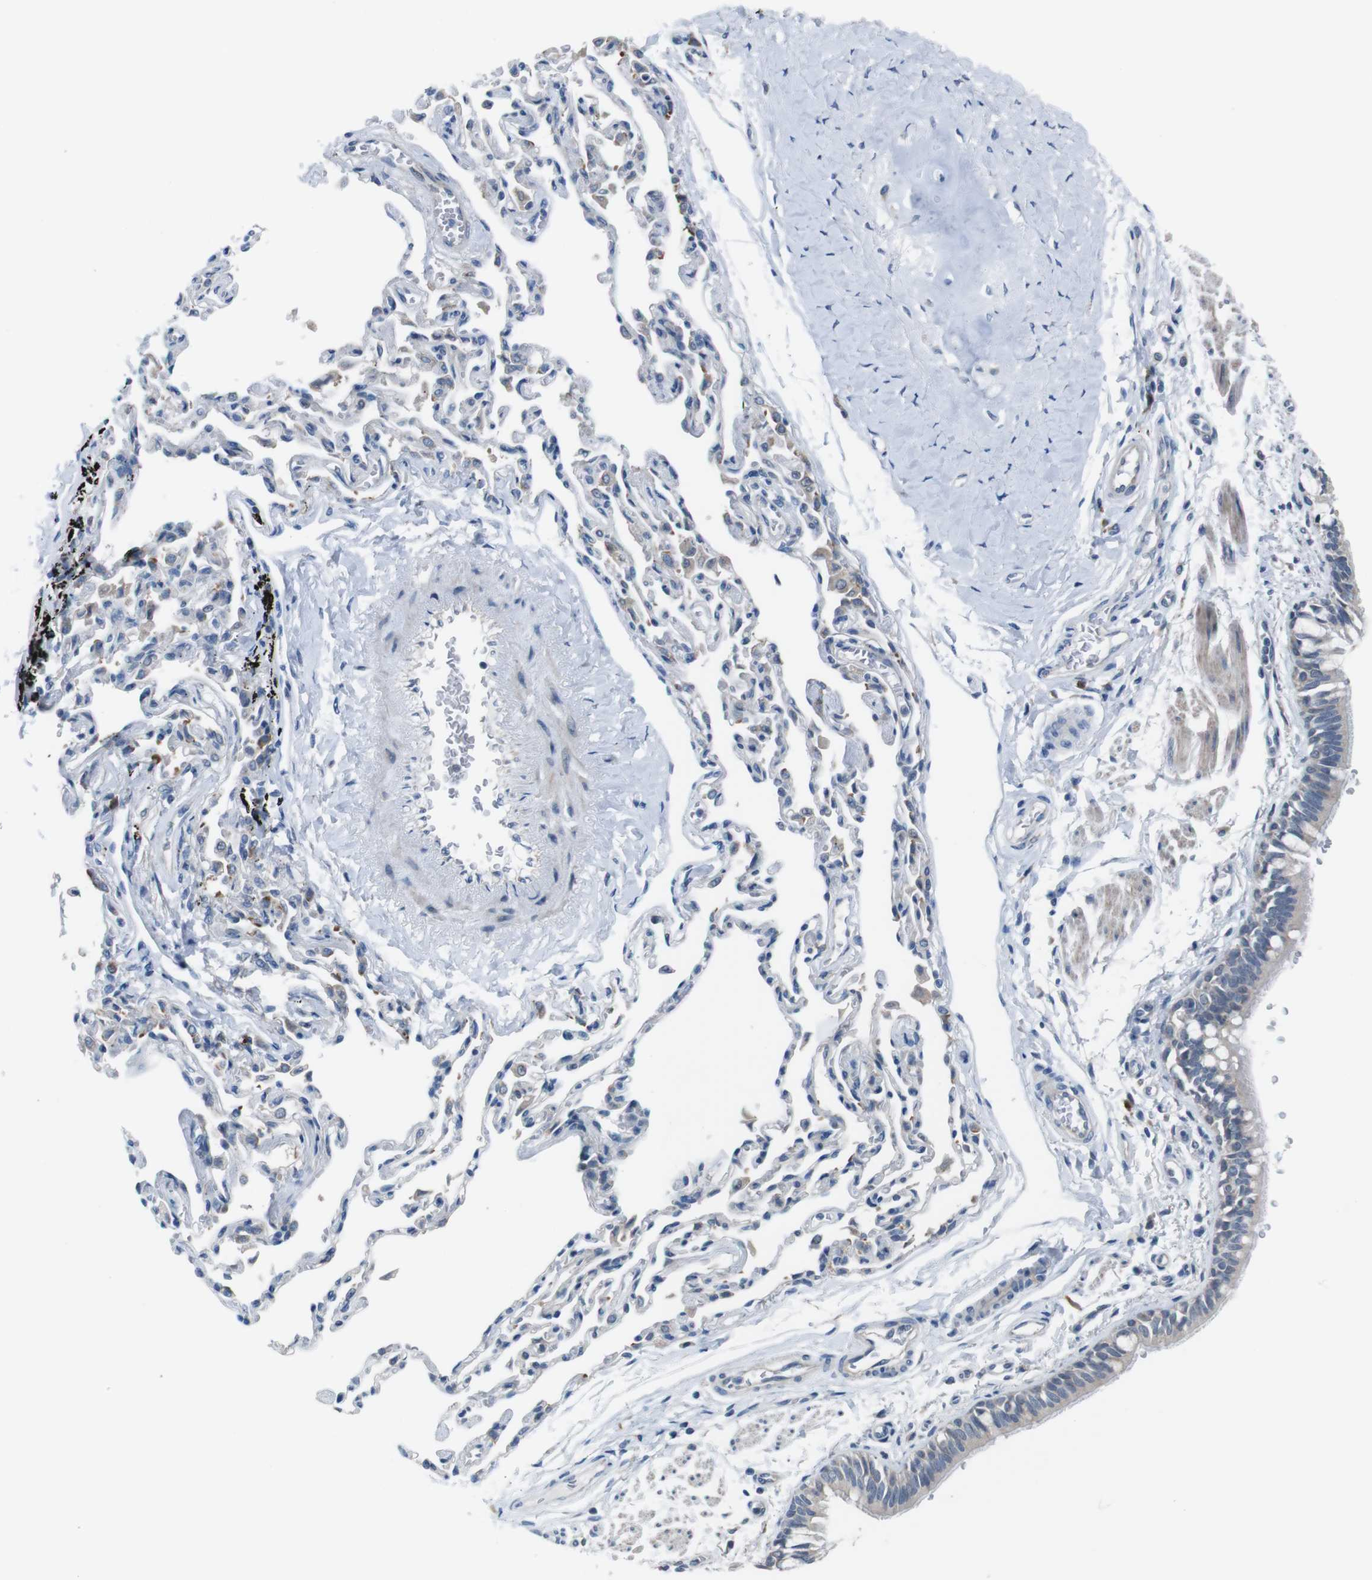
{"staining": {"intensity": "weak", "quantity": "<25%", "location": "cytoplasmic/membranous"}, "tissue": "bronchus", "cell_type": "Respiratory epithelial cells", "image_type": "normal", "snomed": [{"axis": "morphology", "description": "Normal tissue, NOS"}, {"axis": "topography", "description": "Bronchus"}, {"axis": "topography", "description": "Lung"}], "caption": "High magnification brightfield microscopy of unremarkable bronchus stained with DAB (3,3'-diaminobenzidine) (brown) and counterstained with hematoxylin (blue): respiratory epithelial cells show no significant positivity.", "gene": "CDH22", "patient": {"sex": "male", "age": 64}}